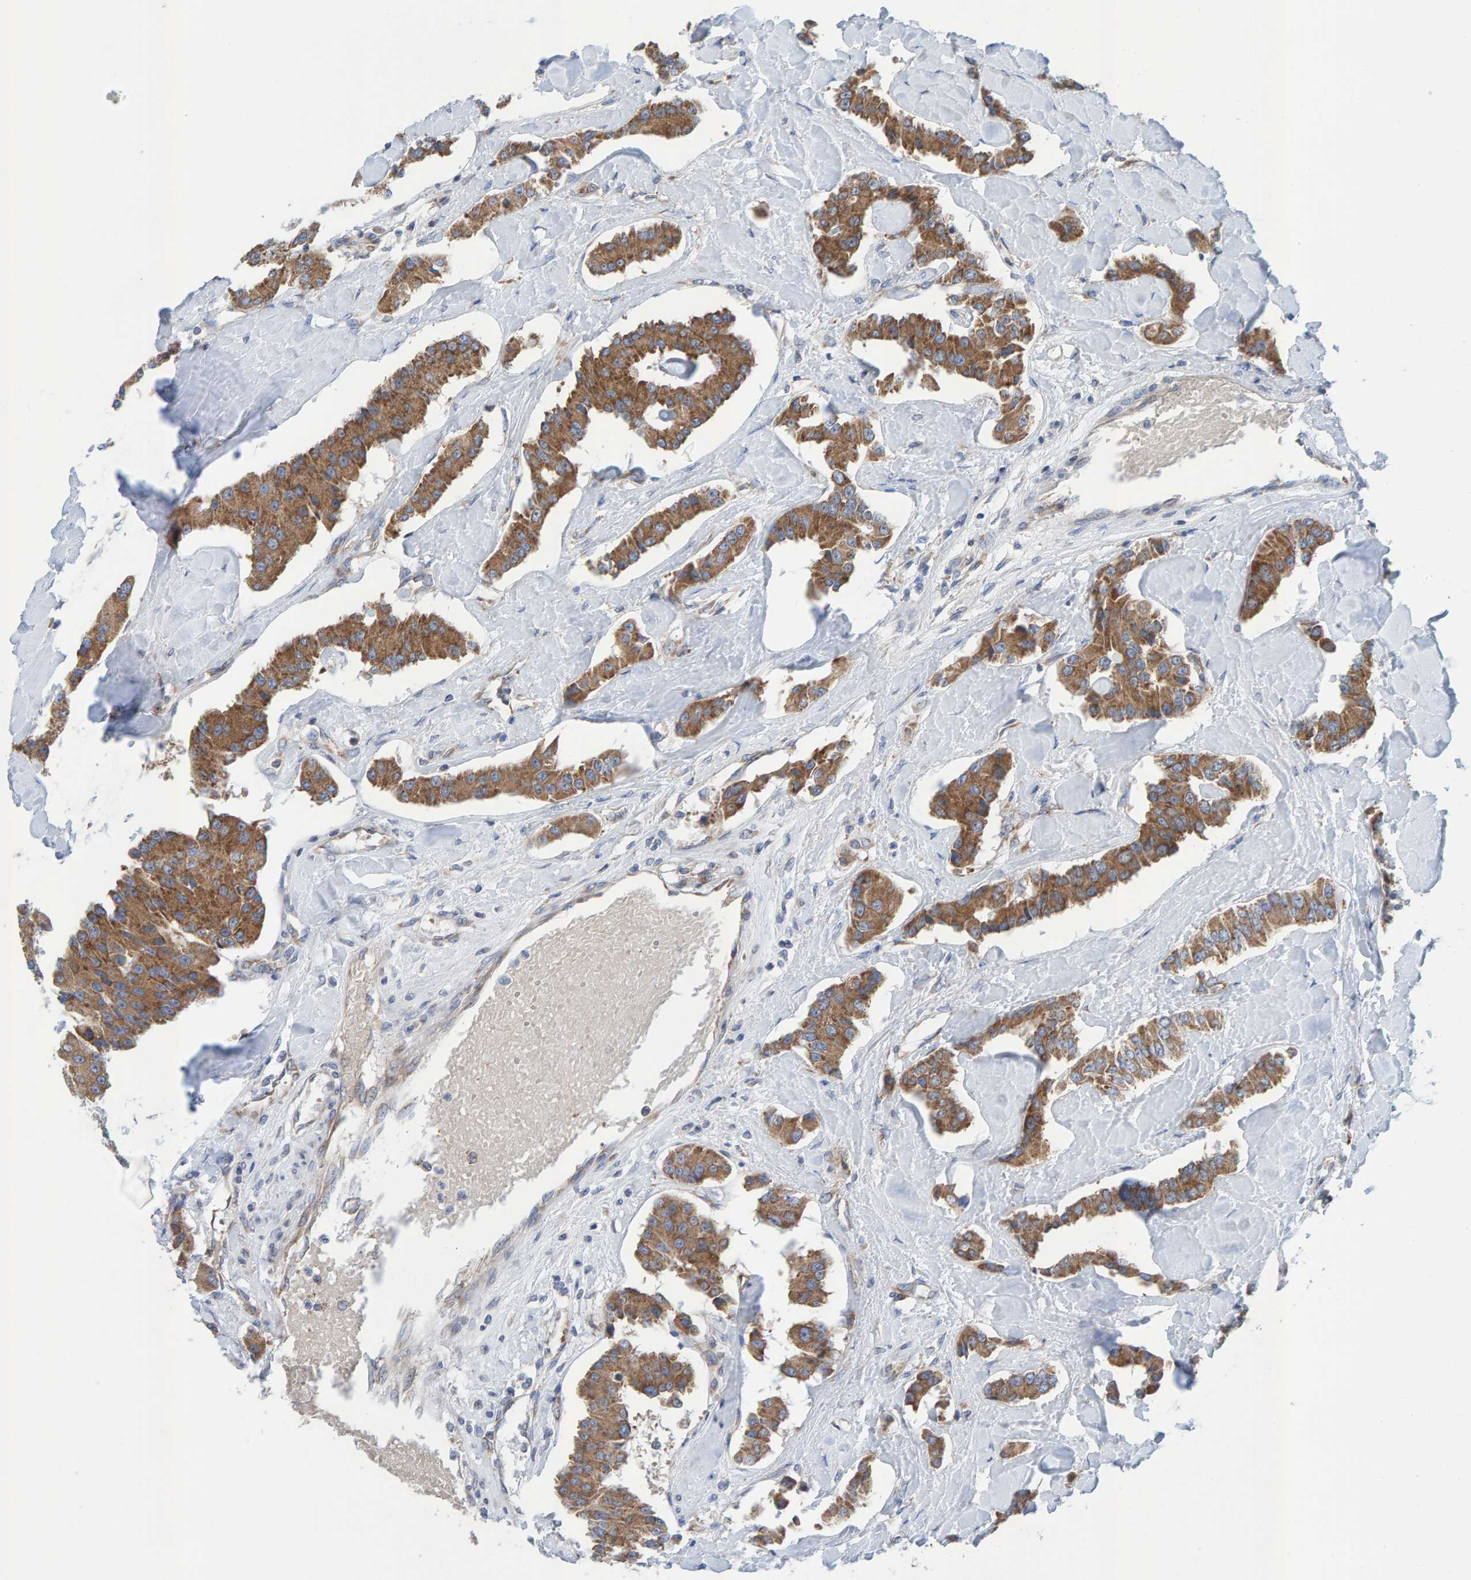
{"staining": {"intensity": "moderate", "quantity": ">75%", "location": "cytoplasmic/membranous"}, "tissue": "carcinoid", "cell_type": "Tumor cells", "image_type": "cancer", "snomed": [{"axis": "morphology", "description": "Carcinoid, malignant, NOS"}, {"axis": "topography", "description": "Pancreas"}], "caption": "Carcinoid stained with DAB (3,3'-diaminobenzidine) immunohistochemistry (IHC) demonstrates medium levels of moderate cytoplasmic/membranous staining in about >75% of tumor cells. Immunohistochemistry stains the protein in brown and the nuclei are stained blue.", "gene": "CDK5RAP3", "patient": {"sex": "male", "age": 41}}